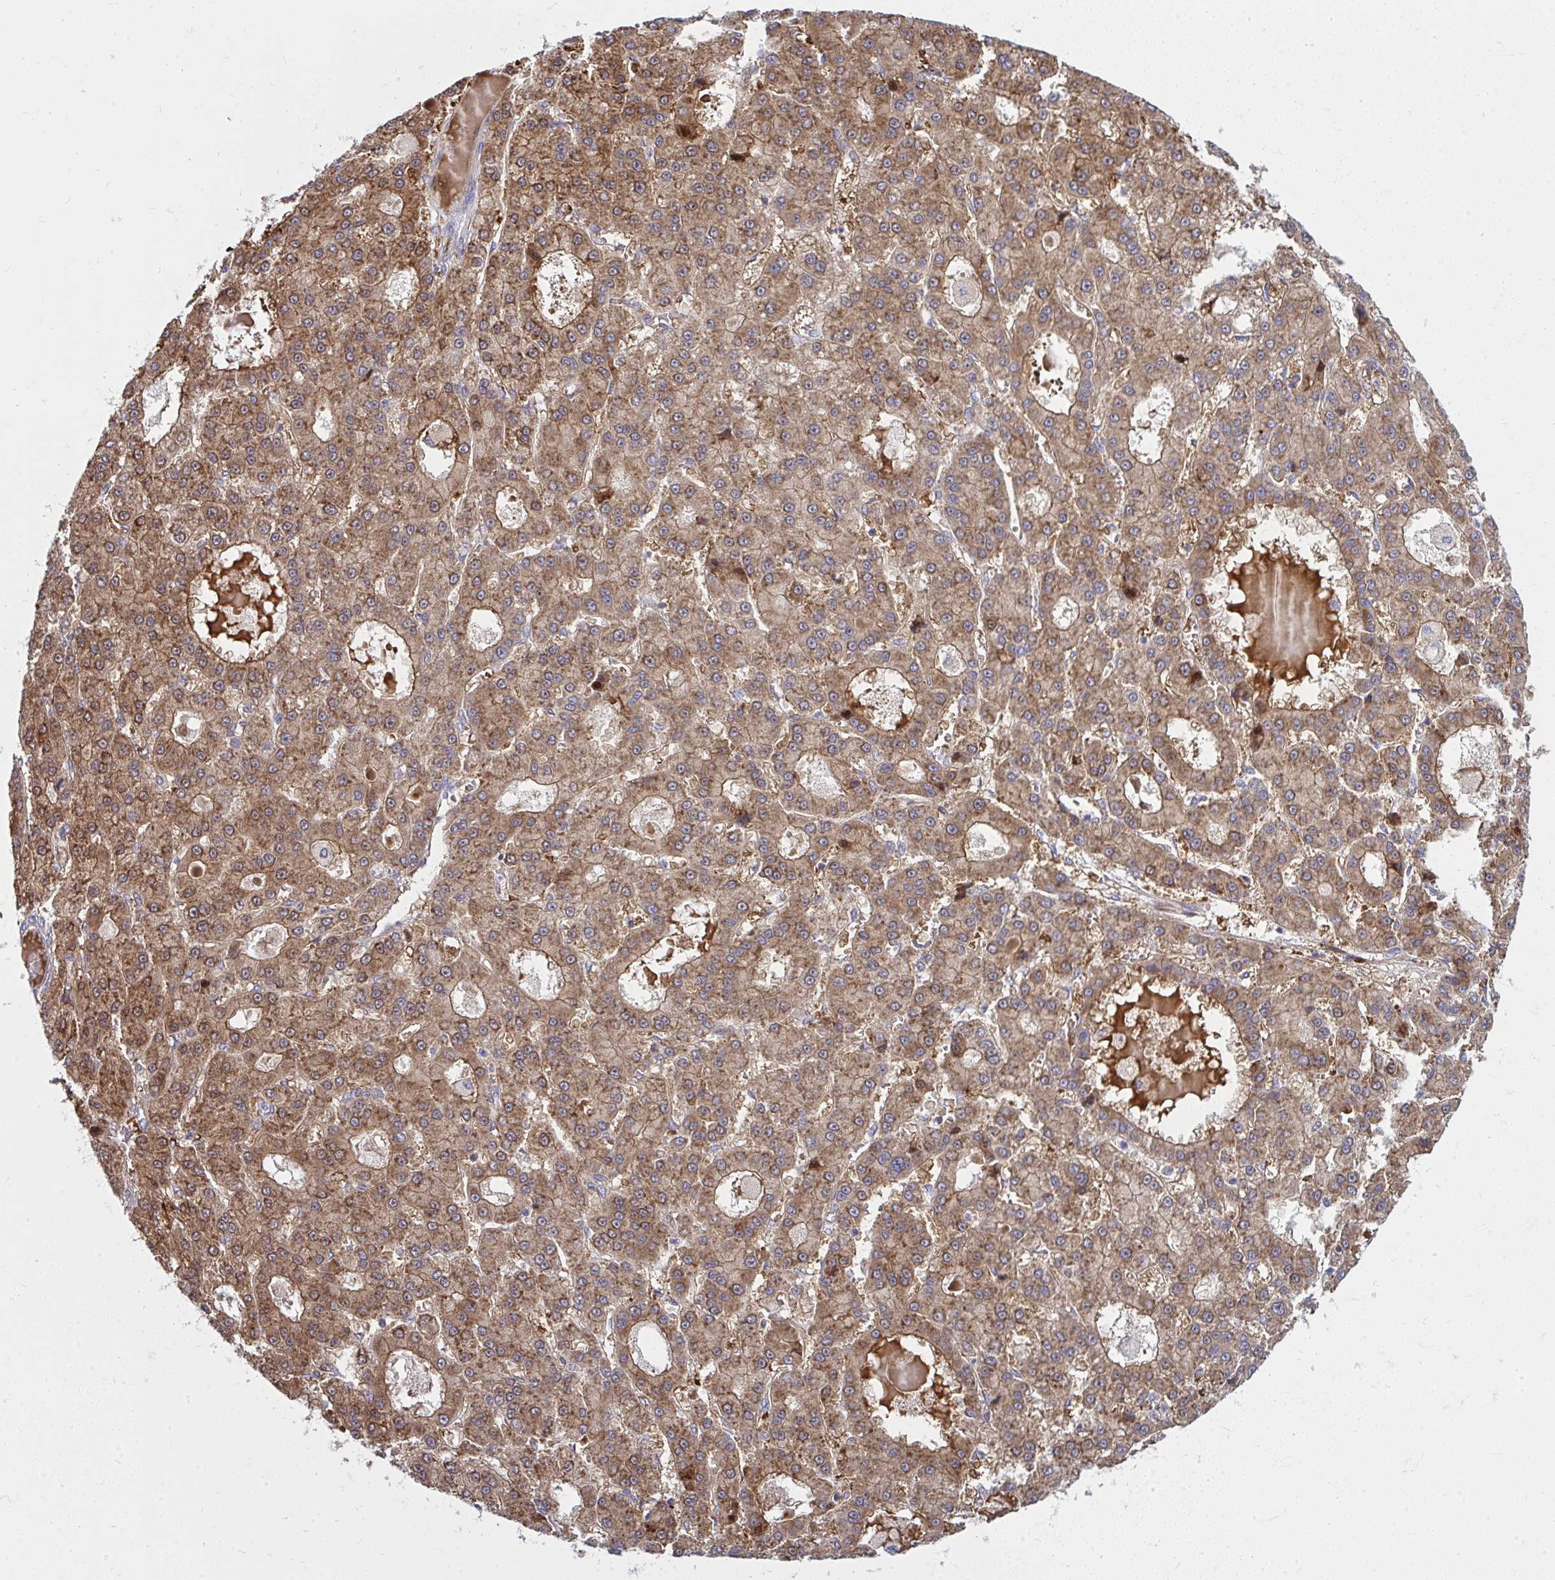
{"staining": {"intensity": "moderate", "quantity": ">75%", "location": "cytoplasmic/membranous"}, "tissue": "liver cancer", "cell_type": "Tumor cells", "image_type": "cancer", "snomed": [{"axis": "morphology", "description": "Carcinoma, Hepatocellular, NOS"}, {"axis": "topography", "description": "Liver"}], "caption": "This is a histology image of immunohistochemistry (IHC) staining of liver hepatocellular carcinoma, which shows moderate positivity in the cytoplasmic/membranous of tumor cells.", "gene": "GFPT2", "patient": {"sex": "male", "age": 70}}